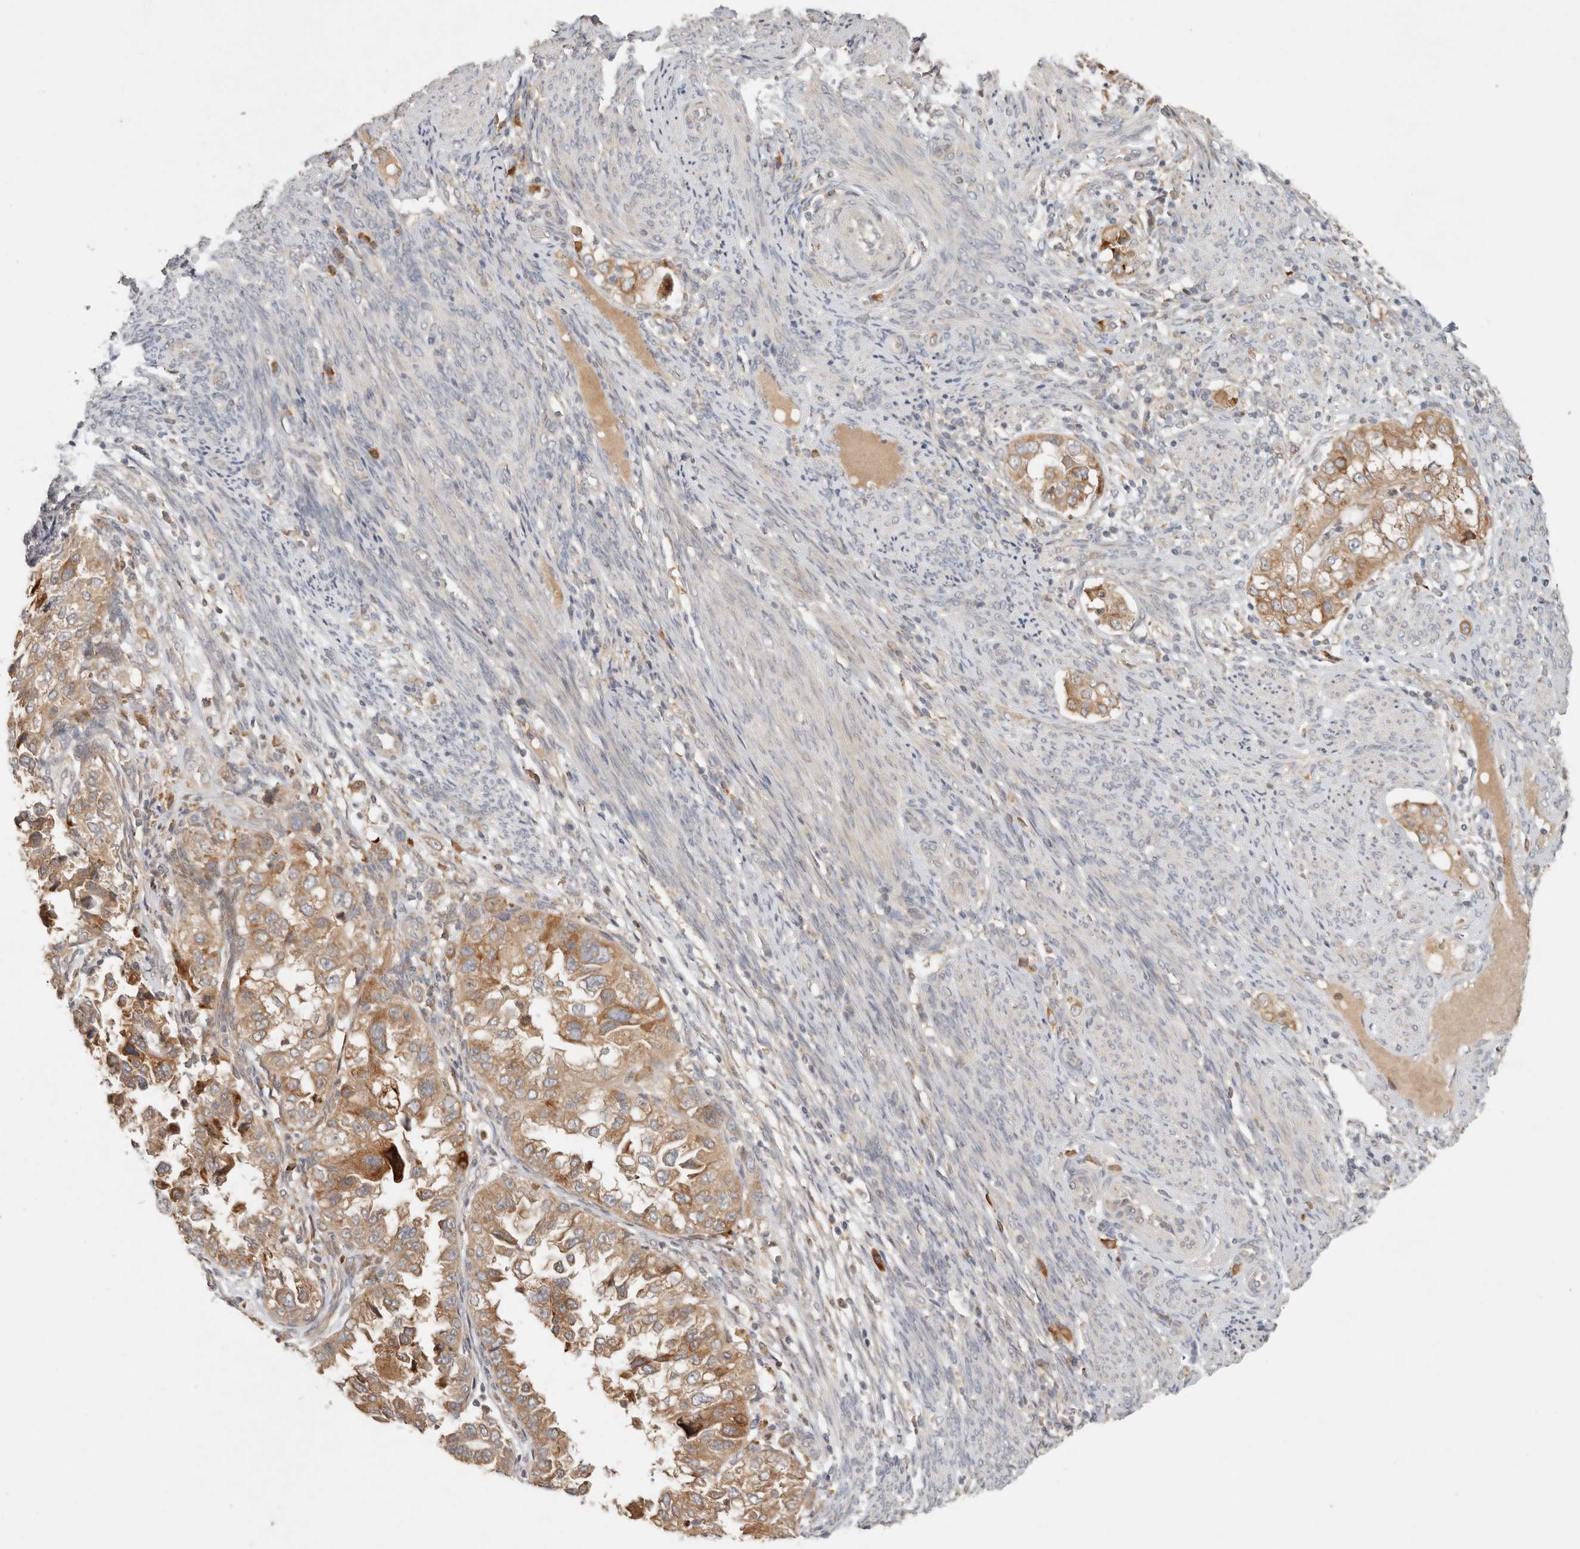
{"staining": {"intensity": "moderate", "quantity": ">75%", "location": "cytoplasmic/membranous"}, "tissue": "endometrial cancer", "cell_type": "Tumor cells", "image_type": "cancer", "snomed": [{"axis": "morphology", "description": "Adenocarcinoma, NOS"}, {"axis": "topography", "description": "Endometrium"}], "caption": "Immunohistochemical staining of human endometrial adenocarcinoma reveals medium levels of moderate cytoplasmic/membranous protein positivity in approximately >75% of tumor cells.", "gene": "ARHGEF10L", "patient": {"sex": "female", "age": 85}}